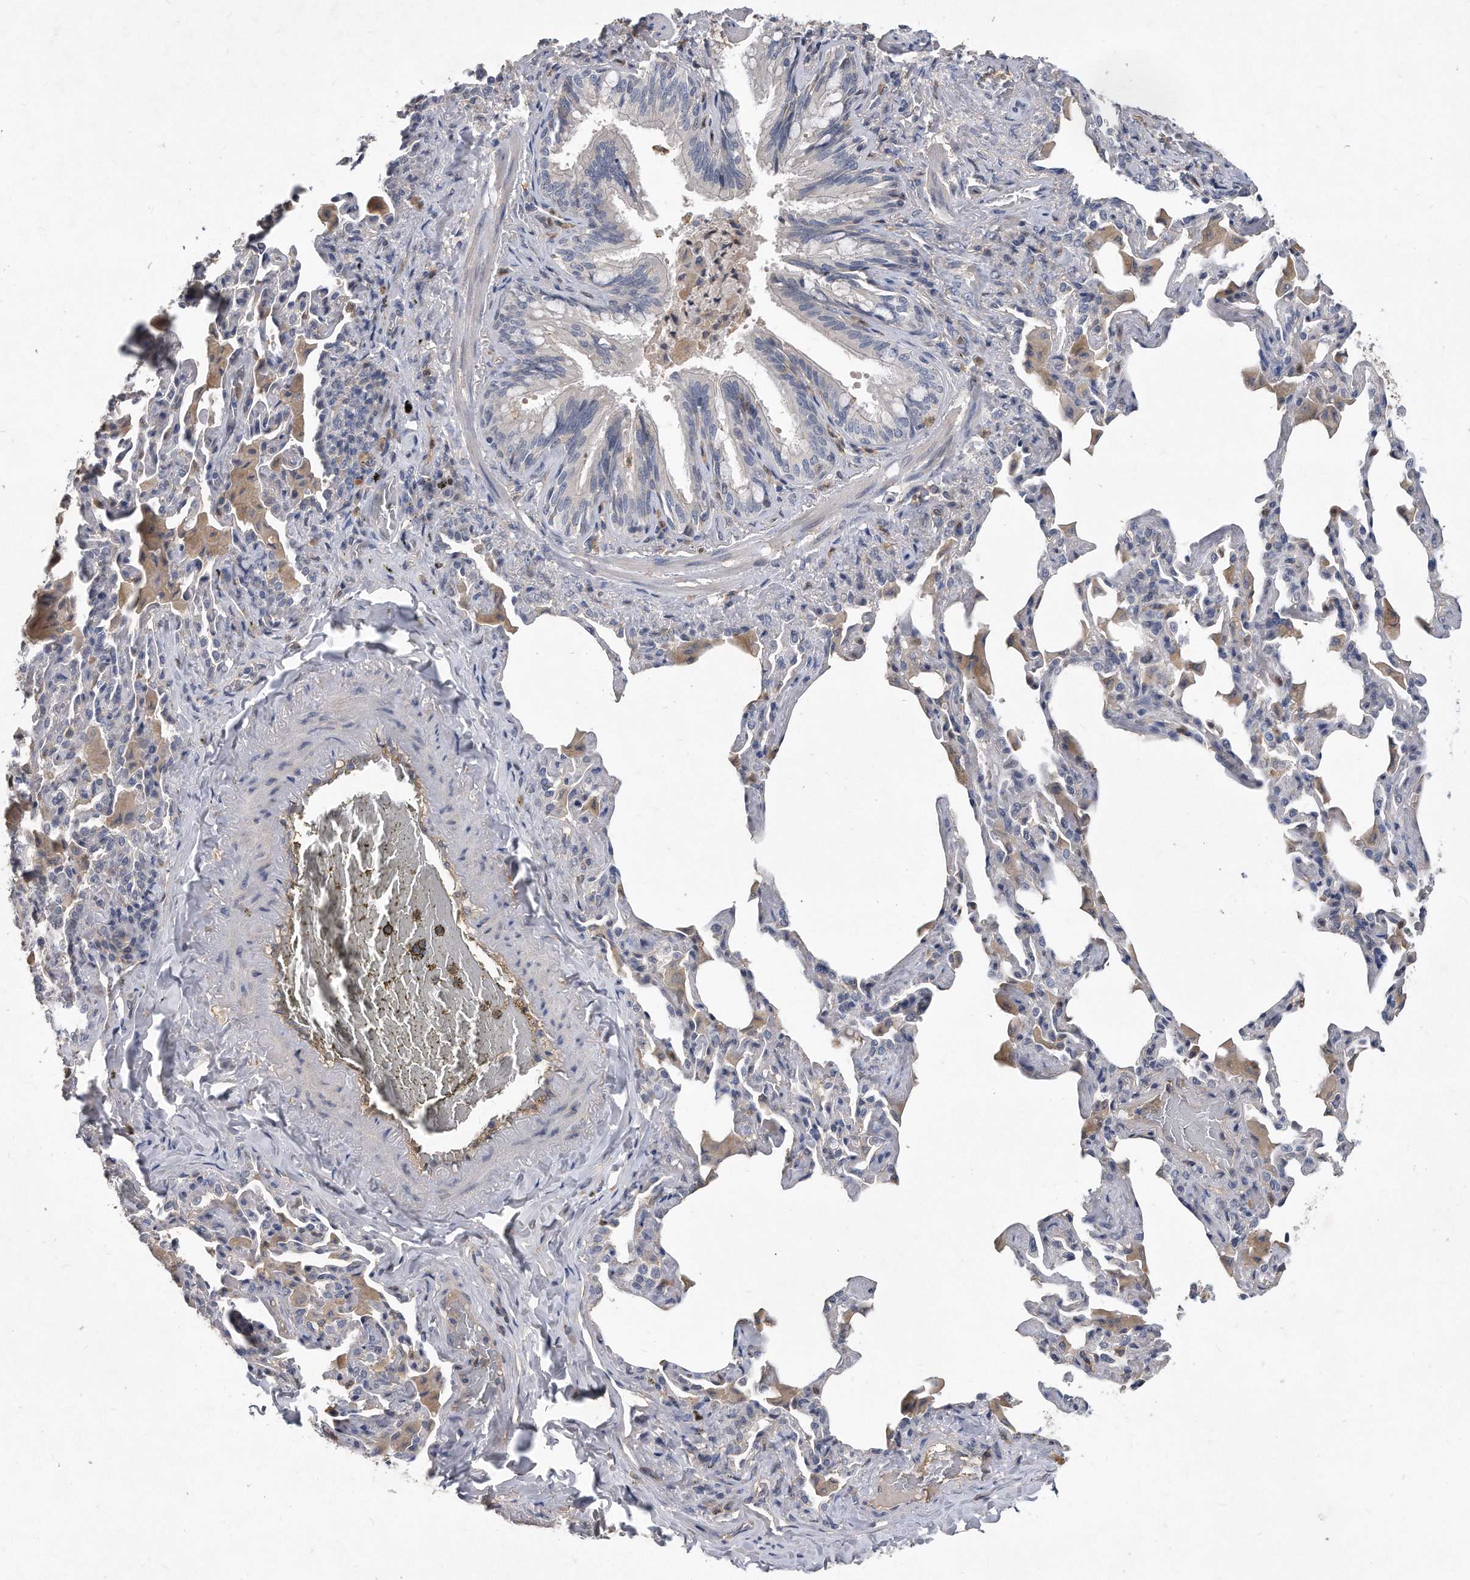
{"staining": {"intensity": "weak", "quantity": "<25%", "location": "cytoplasmic/membranous"}, "tissue": "bronchus", "cell_type": "Respiratory epithelial cells", "image_type": "normal", "snomed": [{"axis": "morphology", "description": "Normal tissue, NOS"}, {"axis": "morphology", "description": "Inflammation, NOS"}, {"axis": "topography", "description": "Lung"}], "caption": "This histopathology image is of benign bronchus stained with immunohistochemistry to label a protein in brown with the nuclei are counter-stained blue. There is no expression in respiratory epithelial cells. Nuclei are stained in blue.", "gene": "HOMER3", "patient": {"sex": "female", "age": 46}}